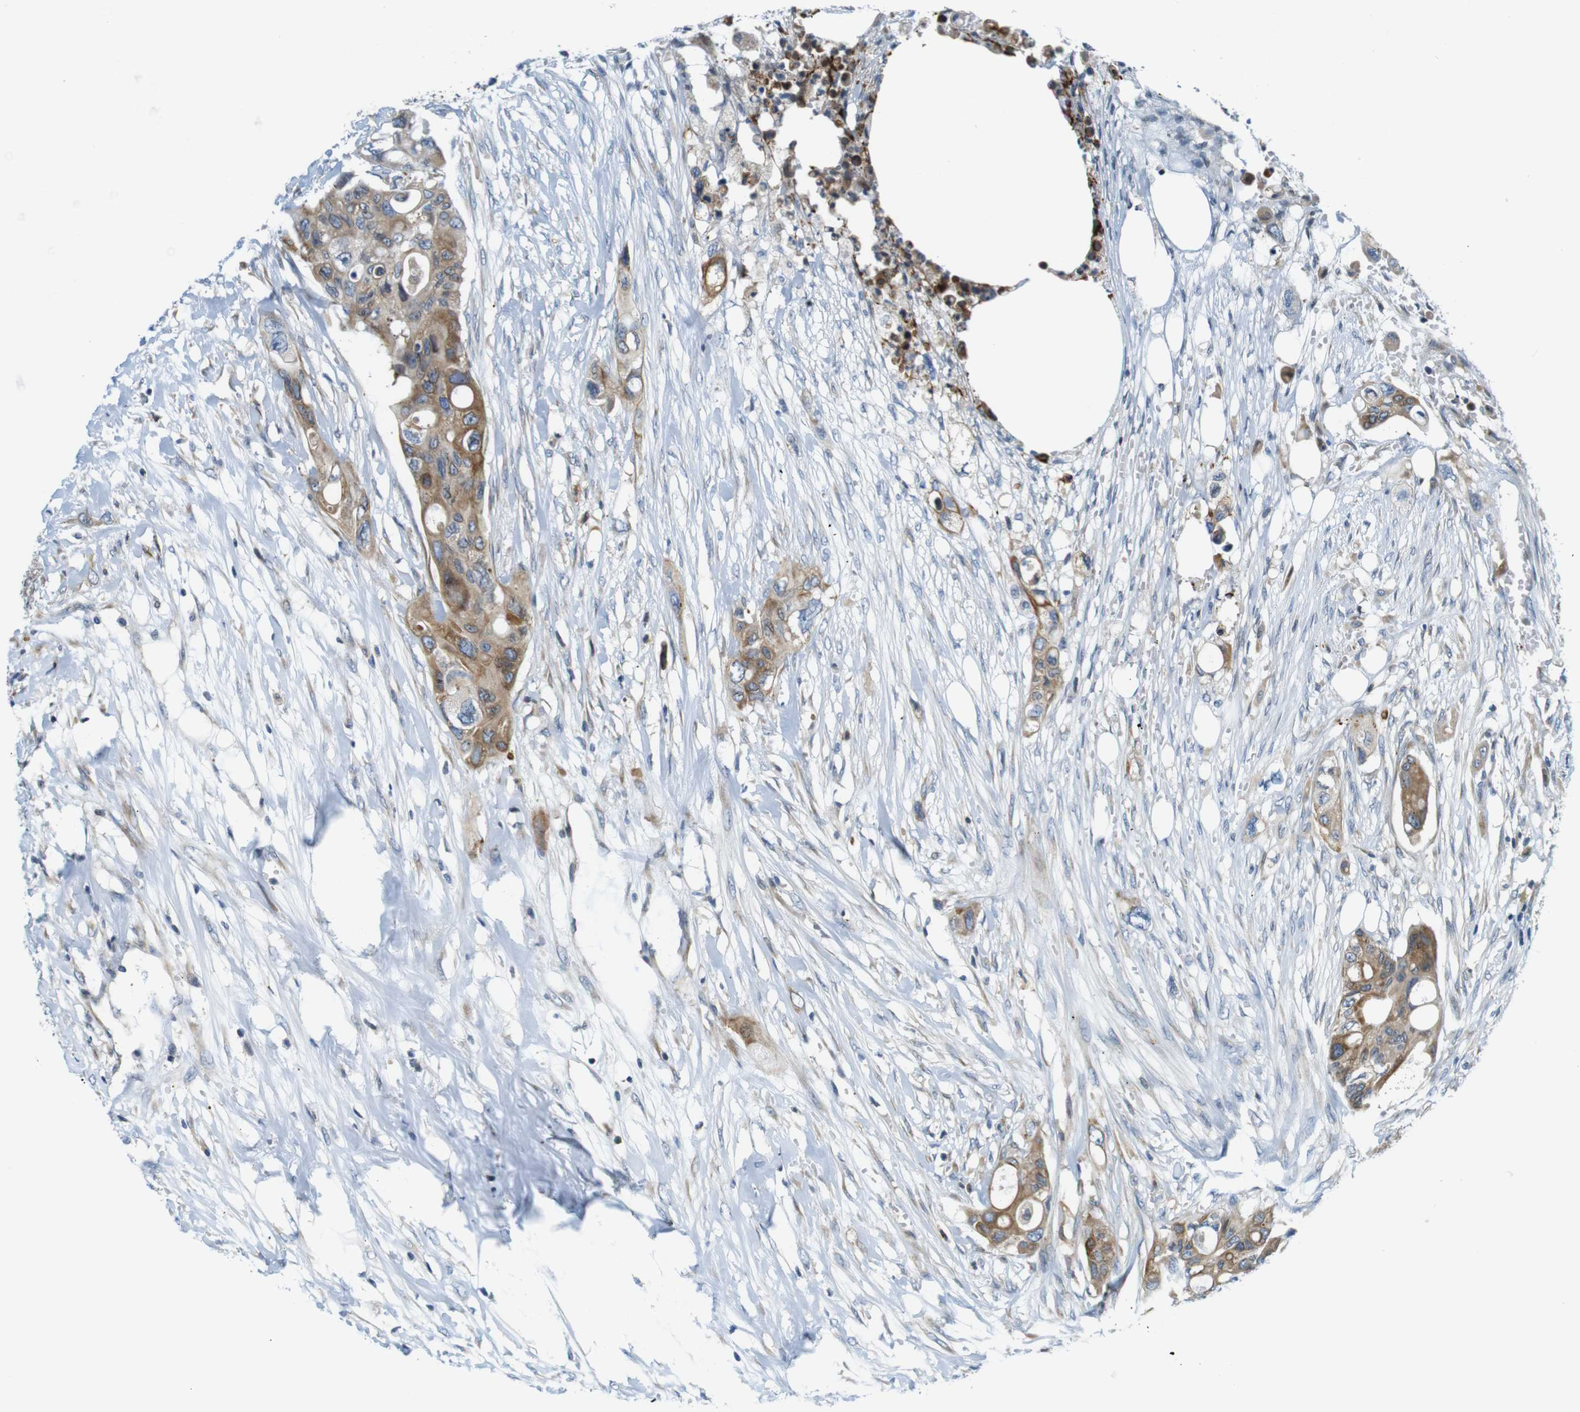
{"staining": {"intensity": "moderate", "quantity": "25%-75%", "location": "cytoplasmic/membranous"}, "tissue": "colorectal cancer", "cell_type": "Tumor cells", "image_type": "cancer", "snomed": [{"axis": "morphology", "description": "Adenocarcinoma, NOS"}, {"axis": "topography", "description": "Colon"}], "caption": "Colorectal cancer (adenocarcinoma) stained with immunohistochemistry displays moderate cytoplasmic/membranous expression in about 25%-75% of tumor cells.", "gene": "ZDHHC3", "patient": {"sex": "female", "age": 57}}